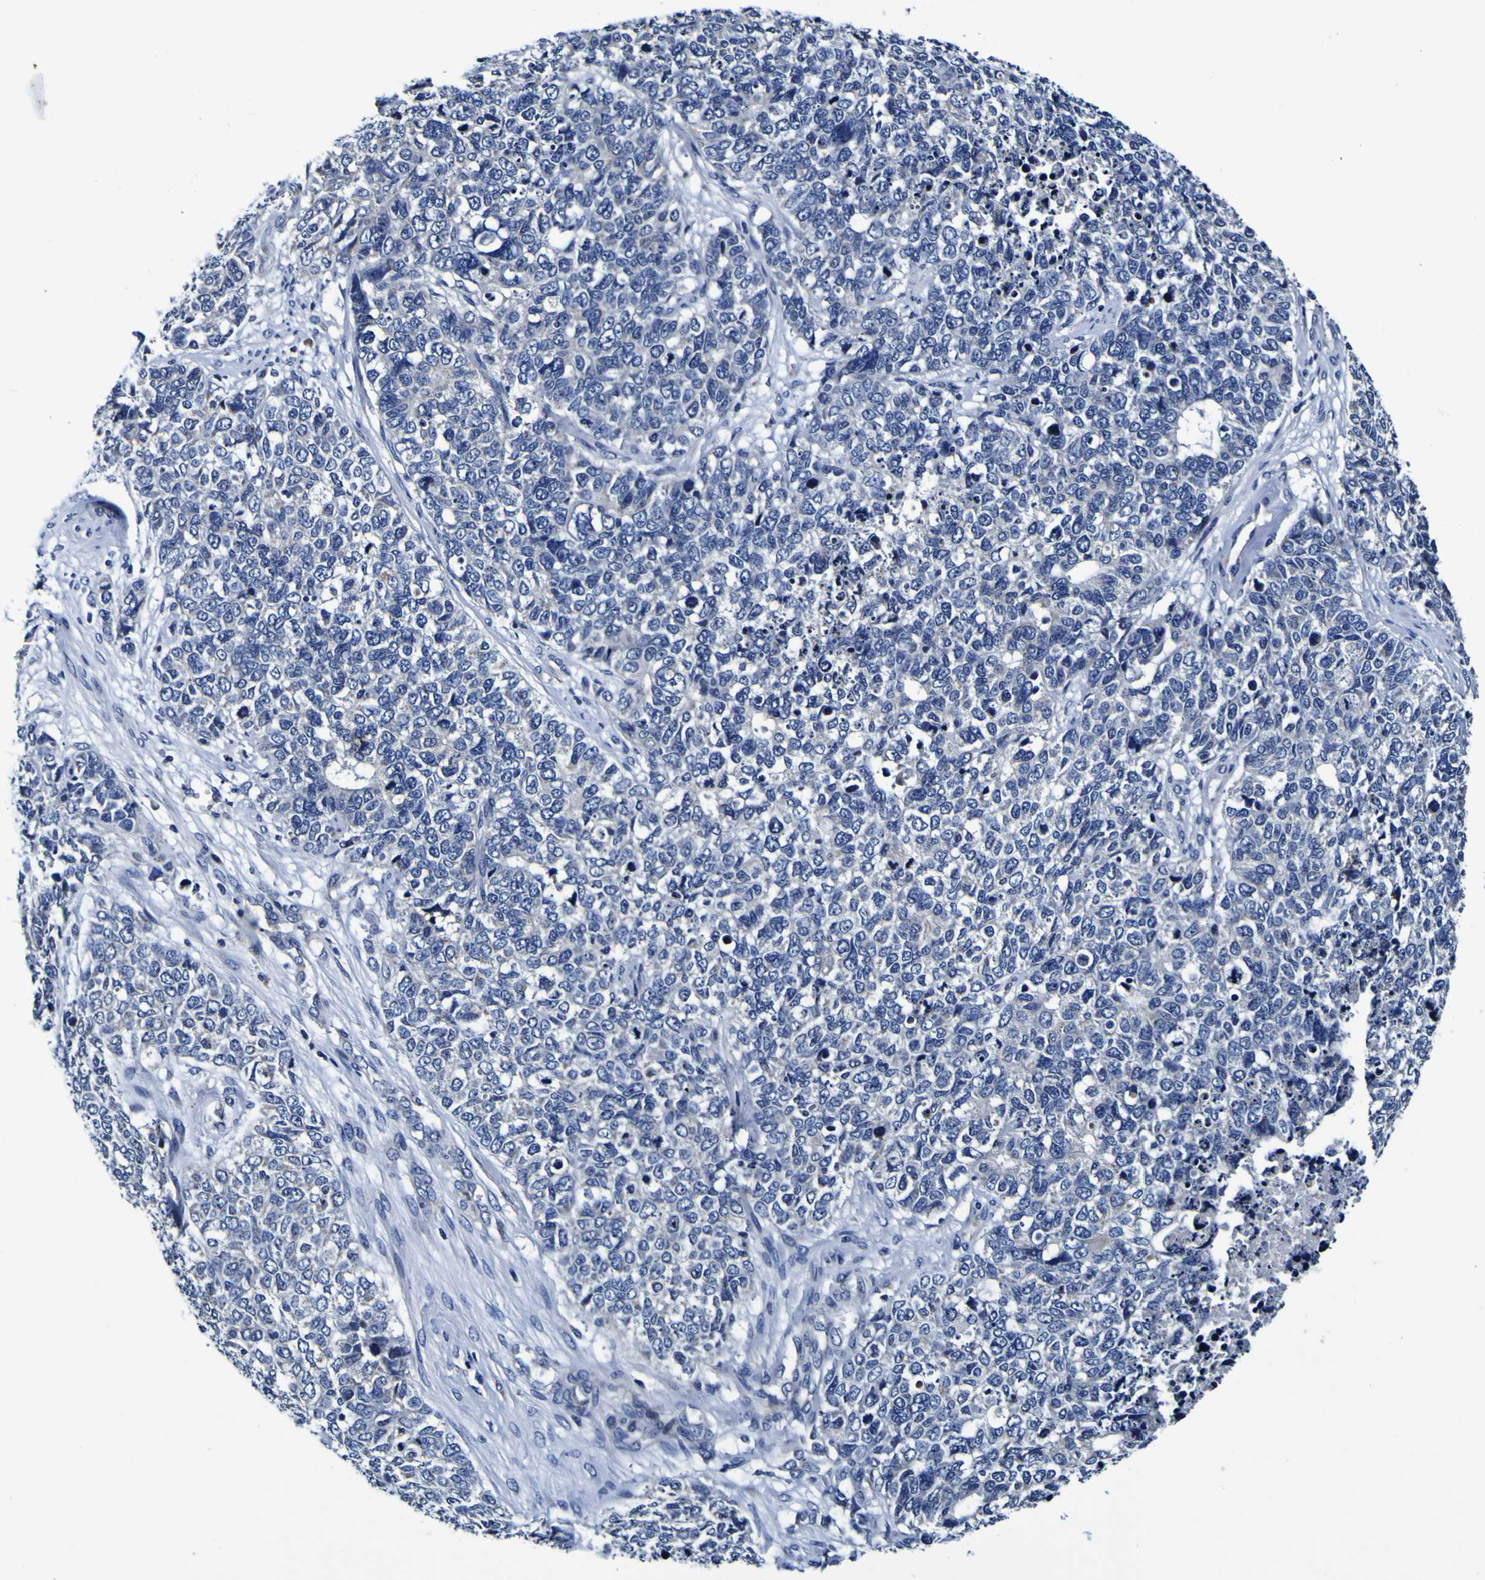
{"staining": {"intensity": "negative", "quantity": "none", "location": "none"}, "tissue": "cervical cancer", "cell_type": "Tumor cells", "image_type": "cancer", "snomed": [{"axis": "morphology", "description": "Squamous cell carcinoma, NOS"}, {"axis": "topography", "description": "Cervix"}], "caption": "Cervical squamous cell carcinoma was stained to show a protein in brown. There is no significant staining in tumor cells.", "gene": "PANK4", "patient": {"sex": "female", "age": 63}}